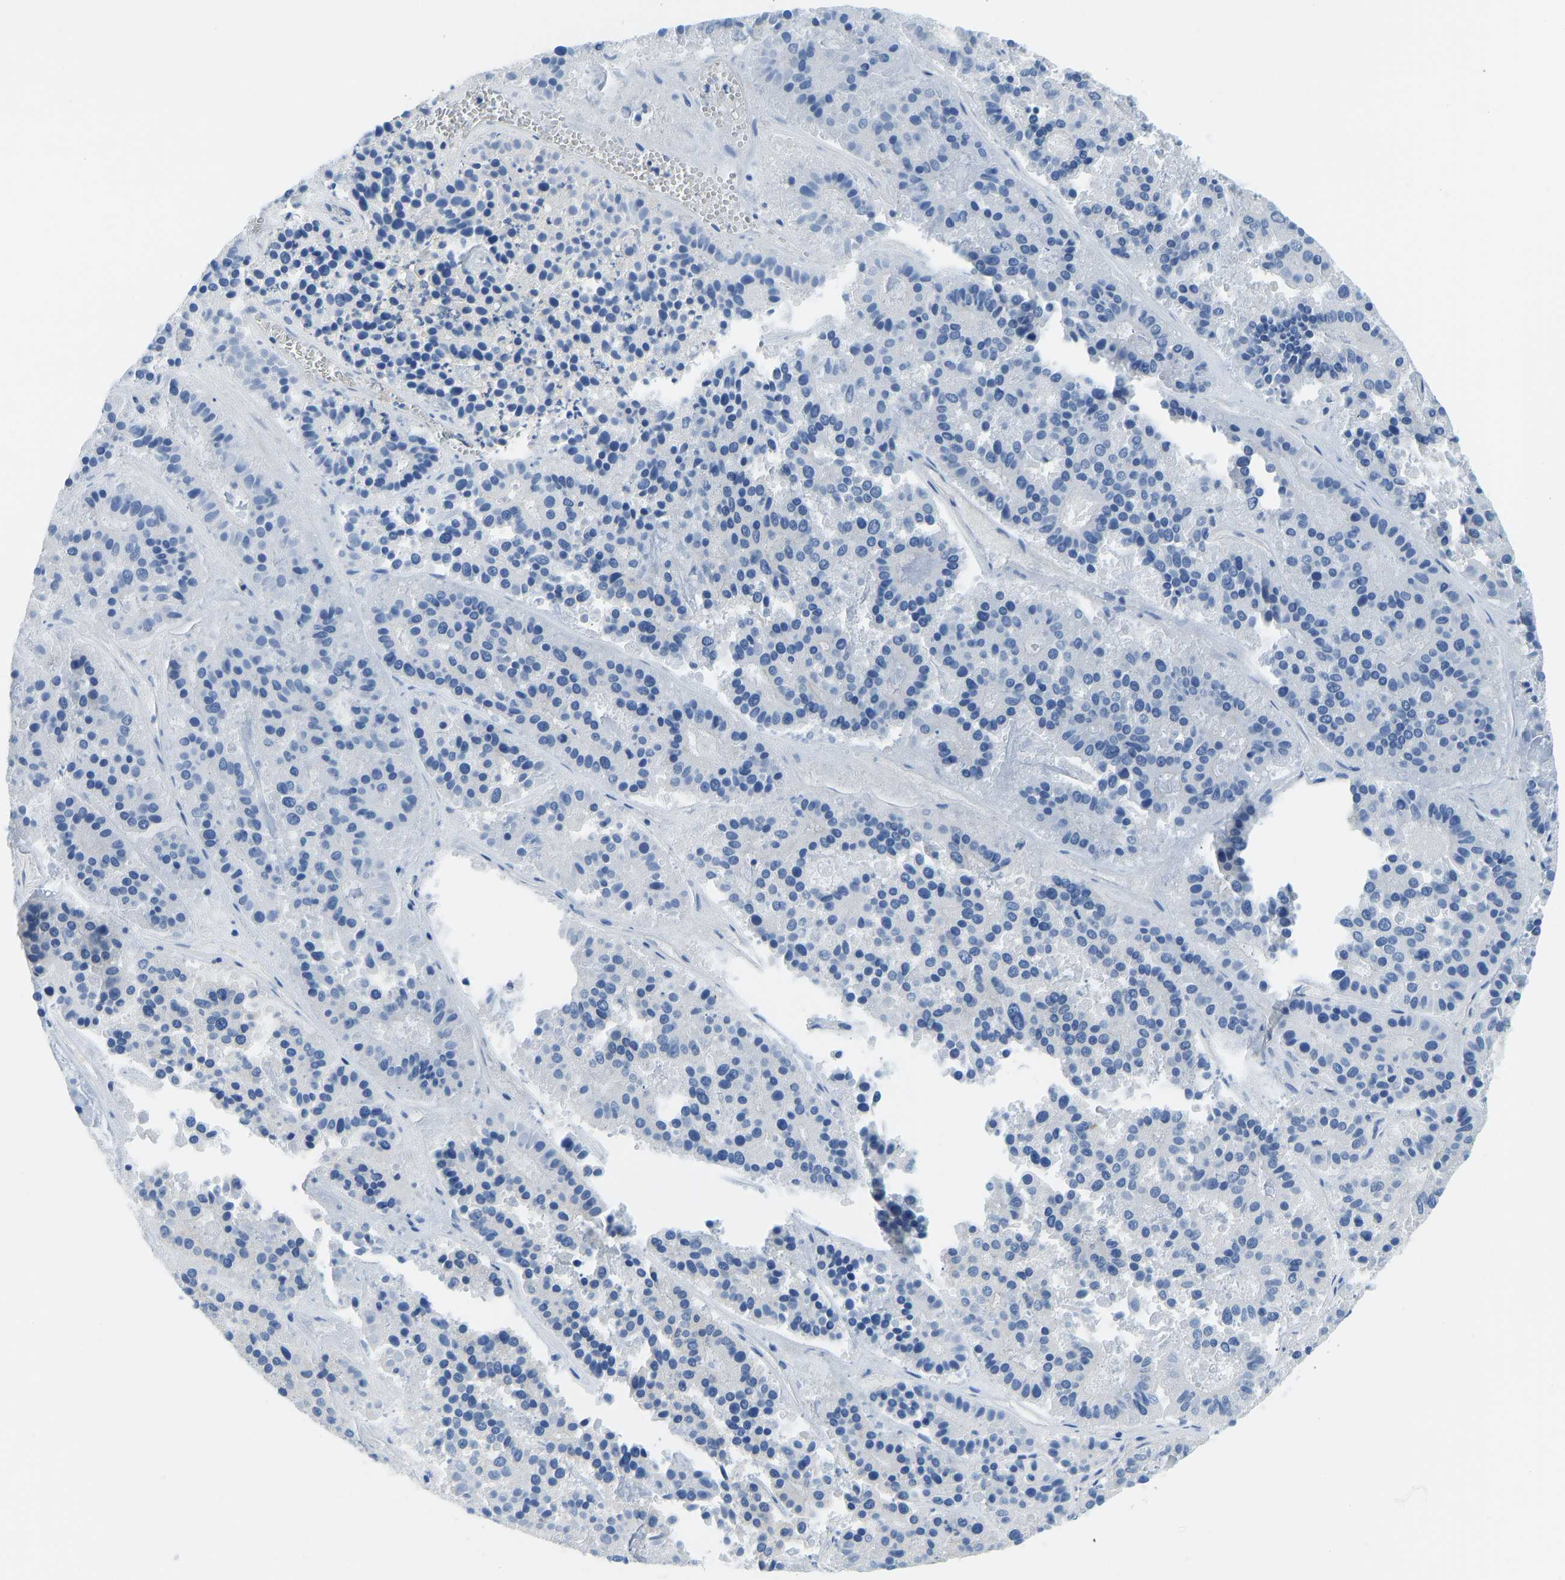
{"staining": {"intensity": "negative", "quantity": "none", "location": "none"}, "tissue": "pancreatic cancer", "cell_type": "Tumor cells", "image_type": "cancer", "snomed": [{"axis": "morphology", "description": "Adenocarcinoma, NOS"}, {"axis": "topography", "description": "Pancreas"}], "caption": "Tumor cells are negative for brown protein staining in pancreatic cancer (adenocarcinoma).", "gene": "CHAD", "patient": {"sex": "male", "age": 50}}